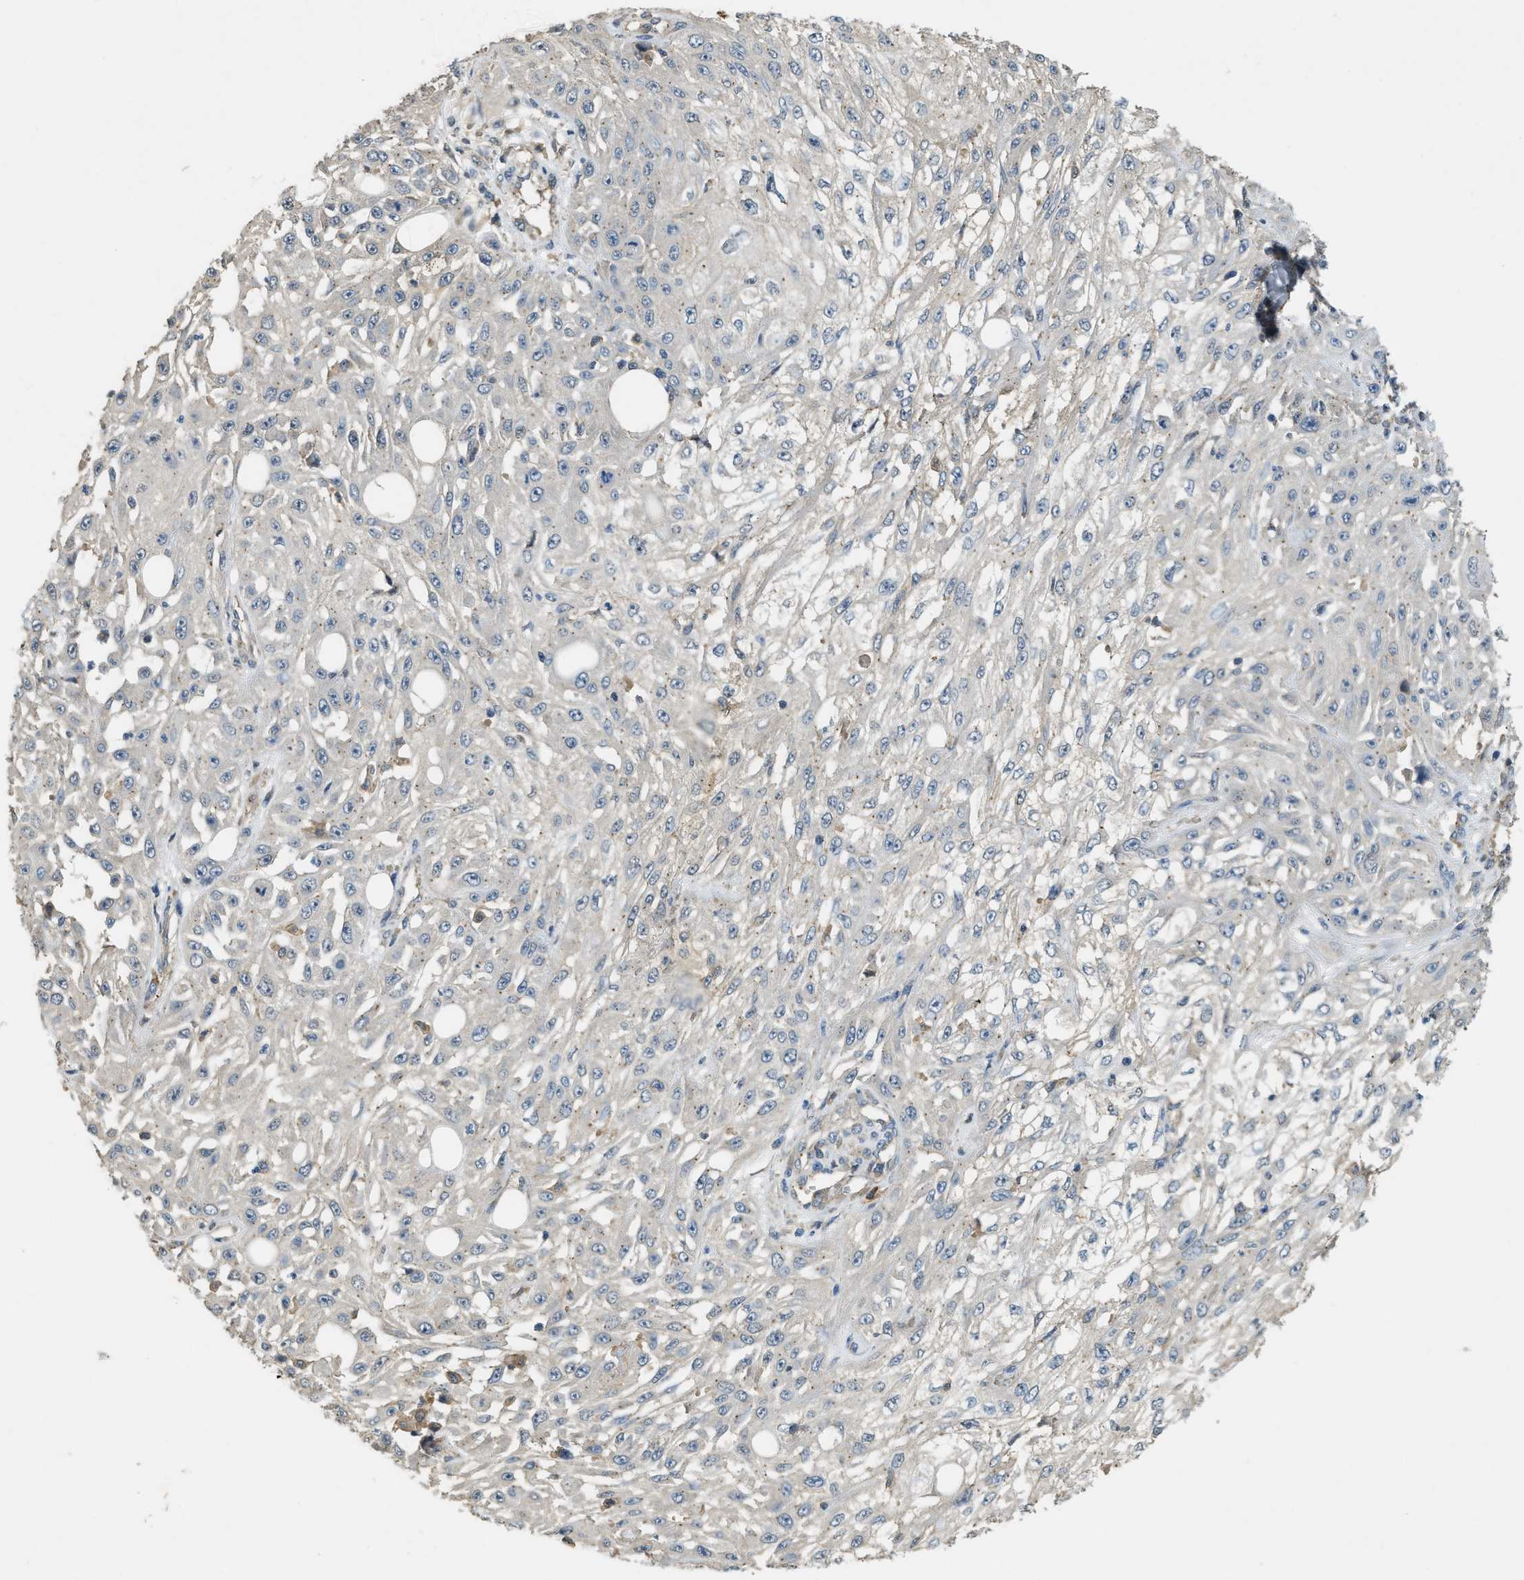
{"staining": {"intensity": "negative", "quantity": "none", "location": "none"}, "tissue": "skin cancer", "cell_type": "Tumor cells", "image_type": "cancer", "snomed": [{"axis": "morphology", "description": "Squamous cell carcinoma, NOS"}, {"axis": "morphology", "description": "Squamous cell carcinoma, metastatic, NOS"}, {"axis": "topography", "description": "Skin"}, {"axis": "topography", "description": "Lymph node"}], "caption": "DAB (3,3'-diaminobenzidine) immunohistochemical staining of human metastatic squamous cell carcinoma (skin) shows no significant staining in tumor cells.", "gene": "CFLAR", "patient": {"sex": "male", "age": 75}}